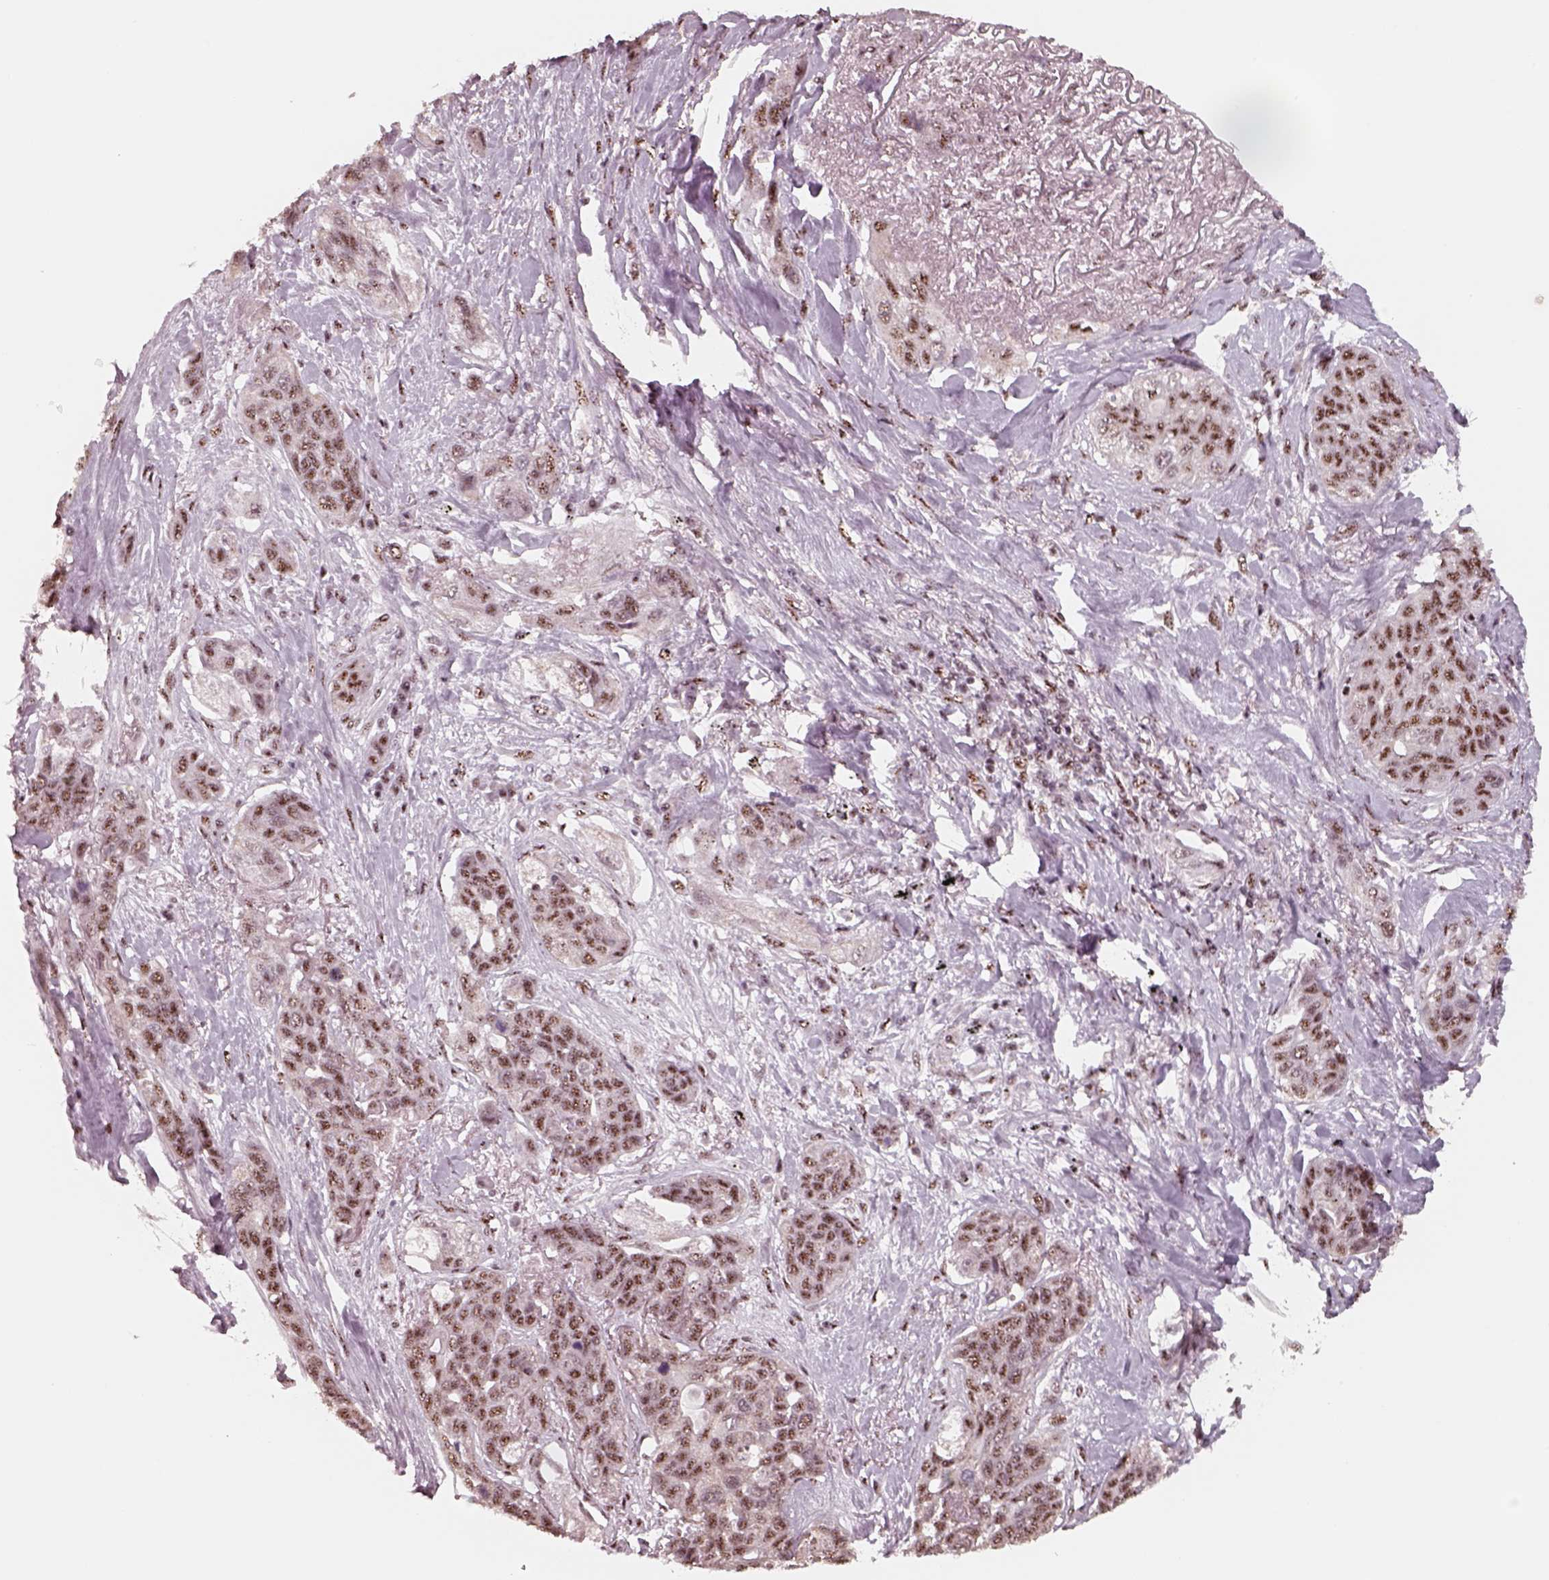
{"staining": {"intensity": "moderate", "quantity": ">75%", "location": "nuclear"}, "tissue": "lung cancer", "cell_type": "Tumor cells", "image_type": "cancer", "snomed": [{"axis": "morphology", "description": "Squamous cell carcinoma, NOS"}, {"axis": "topography", "description": "Lung"}], "caption": "The image demonstrates a brown stain indicating the presence of a protein in the nuclear of tumor cells in lung cancer. The protein is shown in brown color, while the nuclei are stained blue.", "gene": "ATXN7L3", "patient": {"sex": "female", "age": 70}}